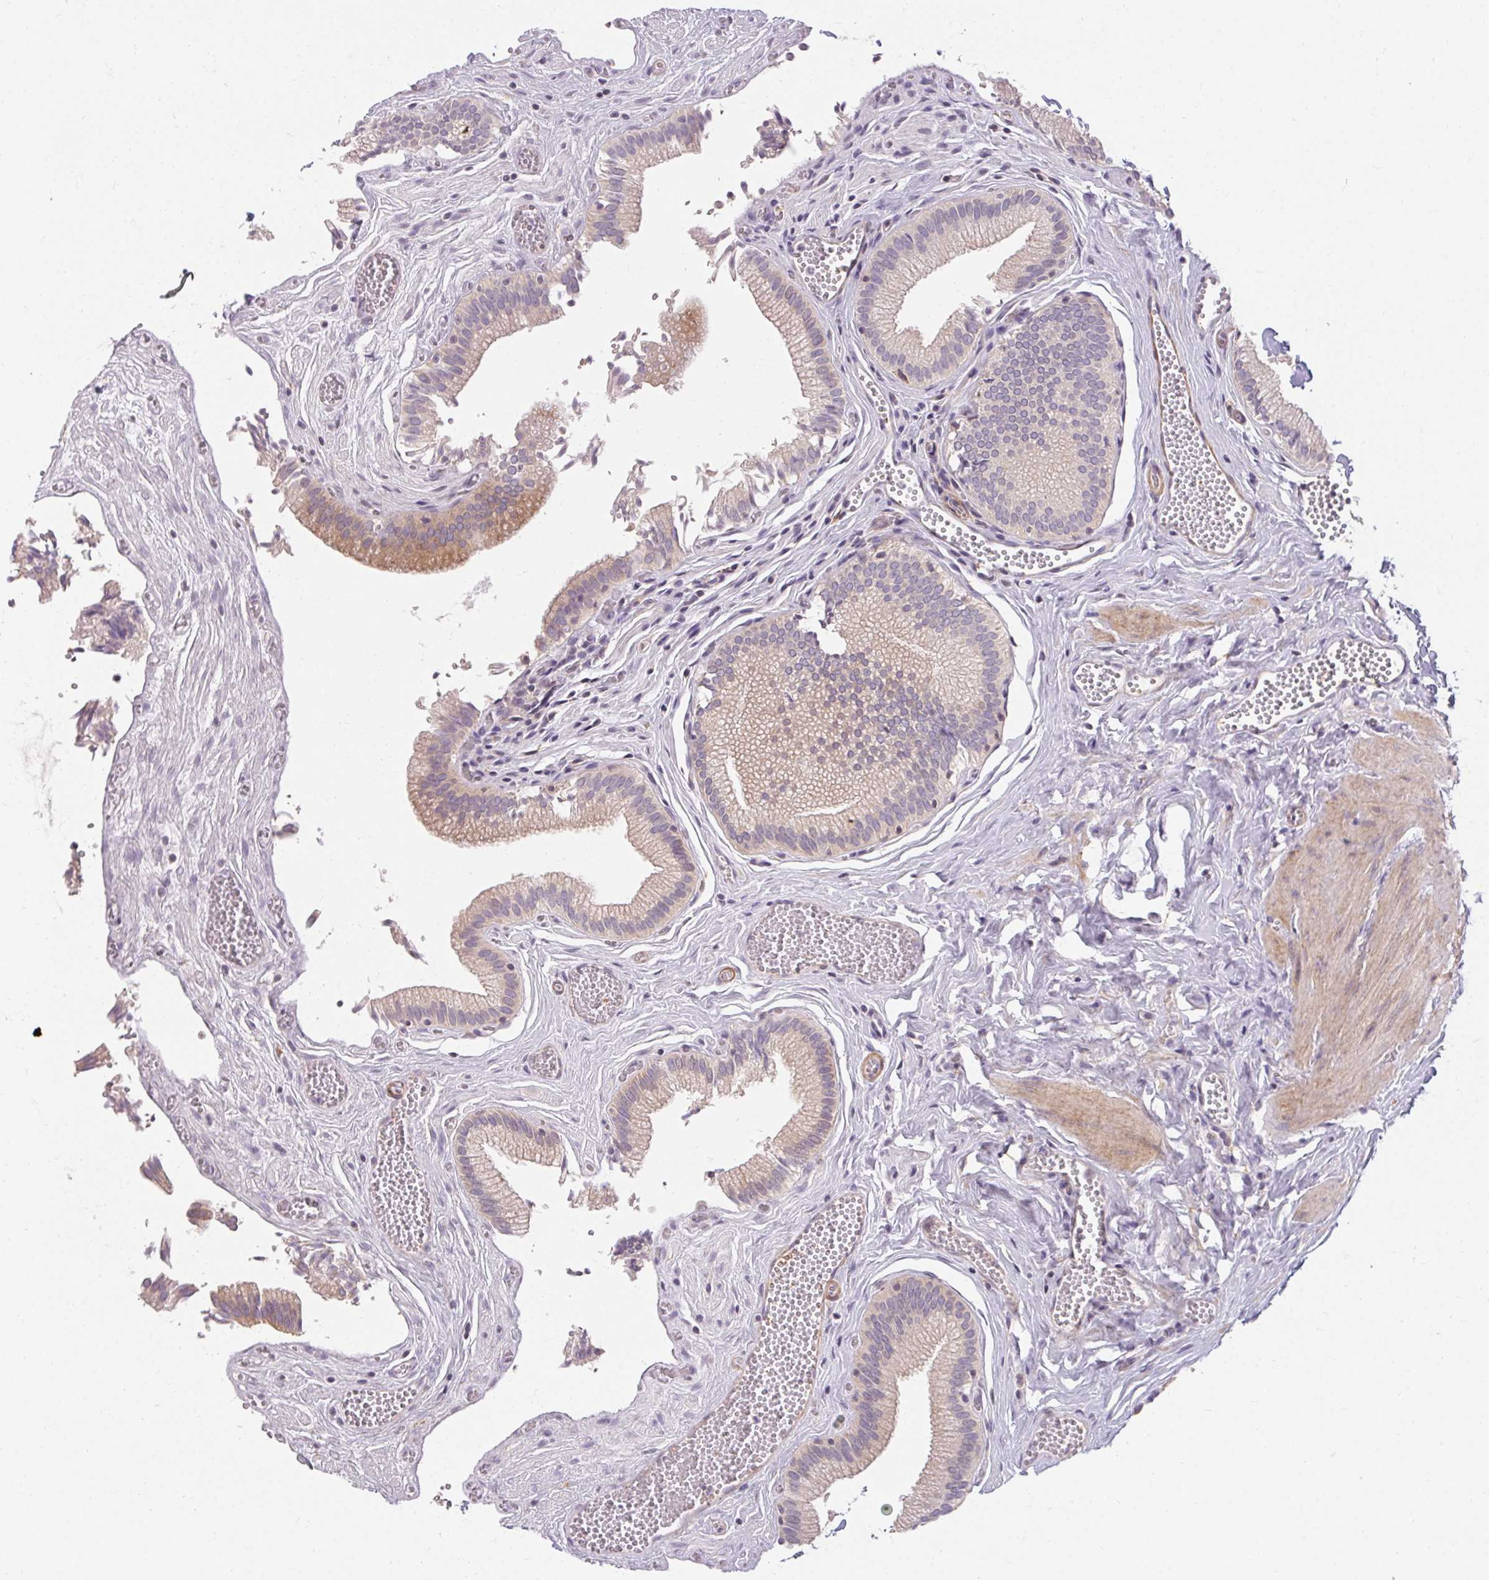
{"staining": {"intensity": "weak", "quantity": "25%-75%", "location": "cytoplasmic/membranous"}, "tissue": "gallbladder", "cell_type": "Glandular cells", "image_type": "normal", "snomed": [{"axis": "morphology", "description": "Normal tissue, NOS"}, {"axis": "topography", "description": "Gallbladder"}, {"axis": "topography", "description": "Peripheral nerve tissue"}], "caption": "Gallbladder stained for a protein shows weak cytoplasmic/membranous positivity in glandular cells. Using DAB (brown) and hematoxylin (blue) stains, captured at high magnification using brightfield microscopy.", "gene": "TMEM52B", "patient": {"sex": "male", "age": 17}}